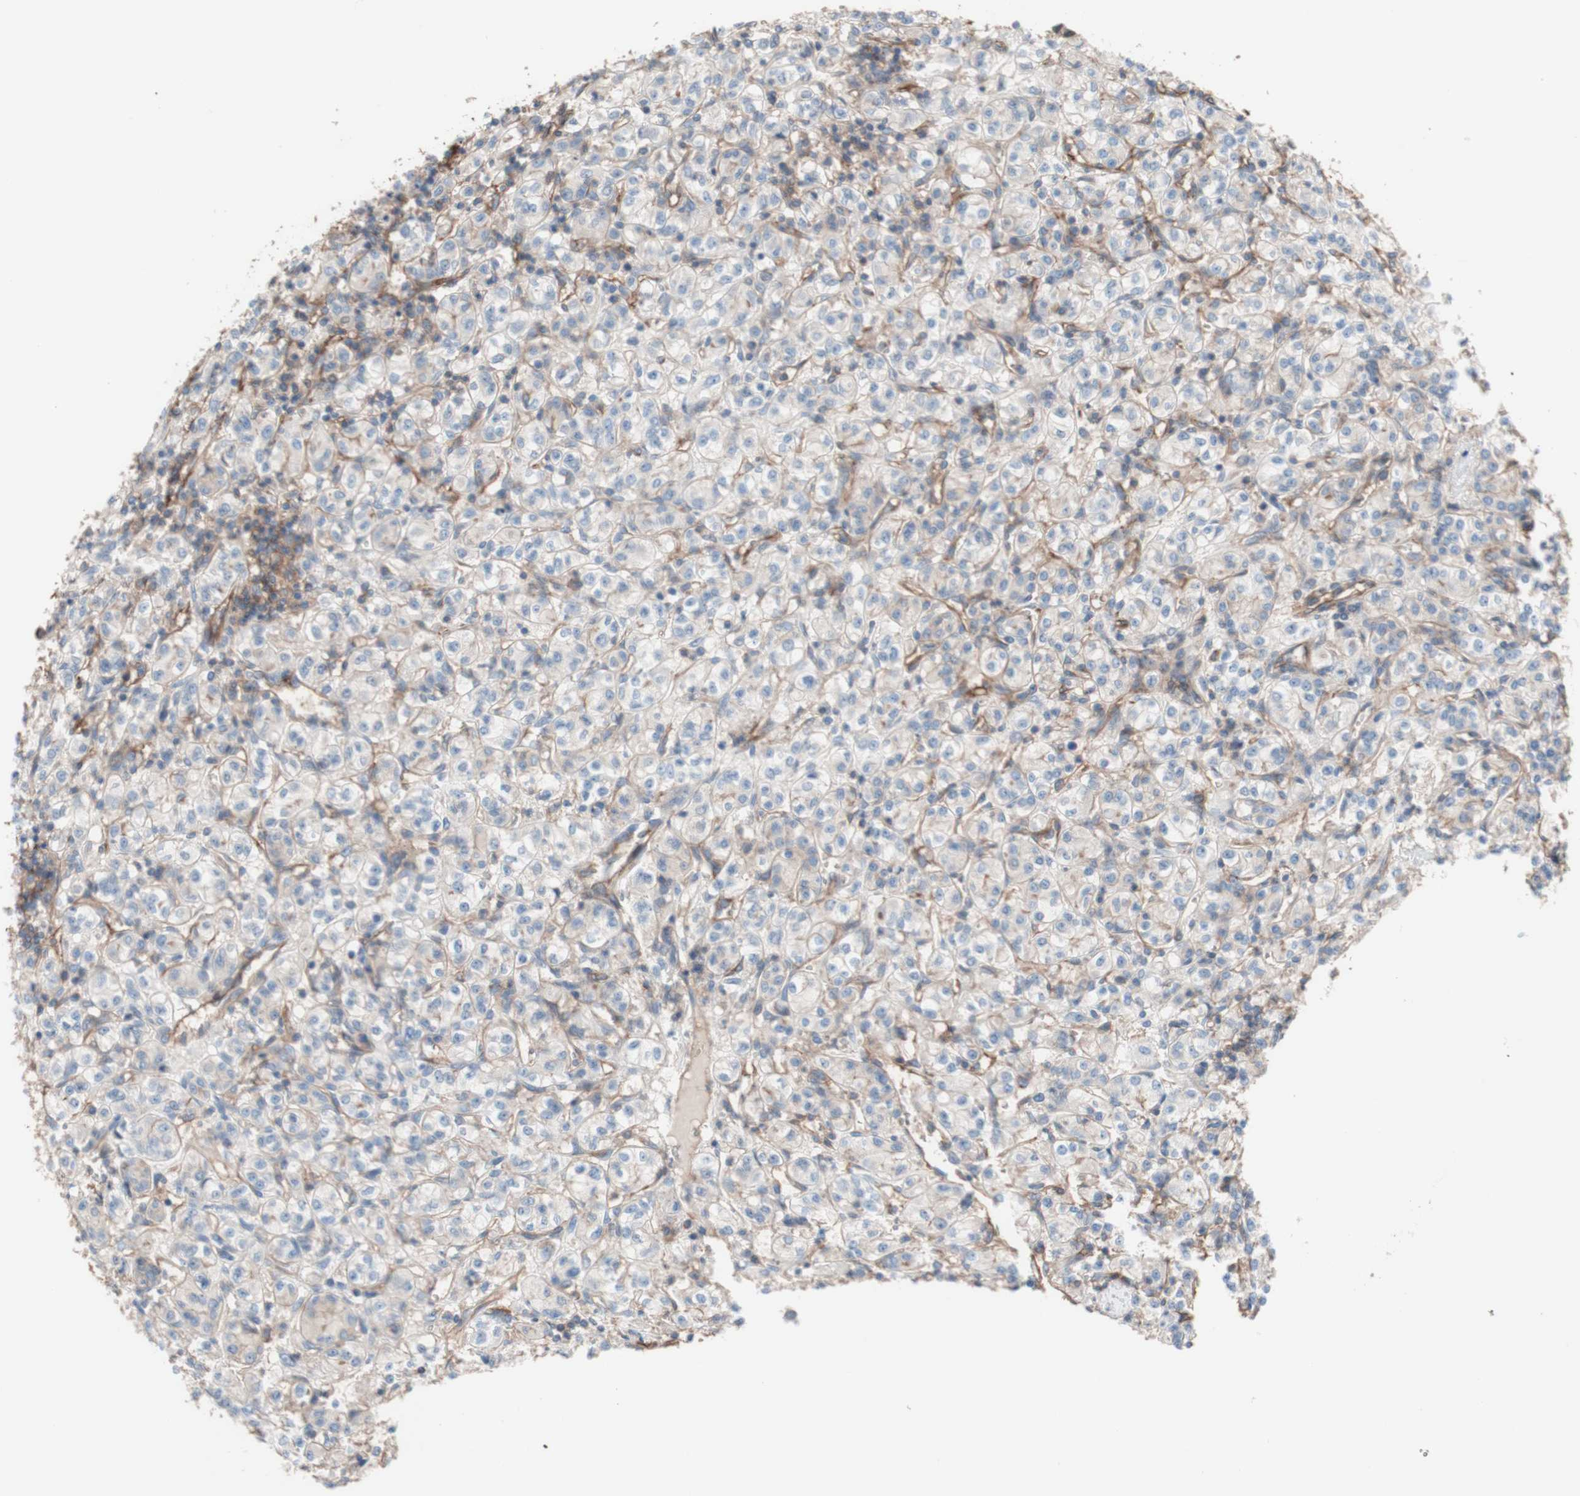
{"staining": {"intensity": "weak", "quantity": "25%-75%", "location": "cytoplasmic/membranous"}, "tissue": "renal cancer", "cell_type": "Tumor cells", "image_type": "cancer", "snomed": [{"axis": "morphology", "description": "Adenocarcinoma, NOS"}, {"axis": "topography", "description": "Kidney"}], "caption": "A brown stain labels weak cytoplasmic/membranous positivity of a protein in human adenocarcinoma (renal) tumor cells.", "gene": "CD46", "patient": {"sex": "male", "age": 77}}